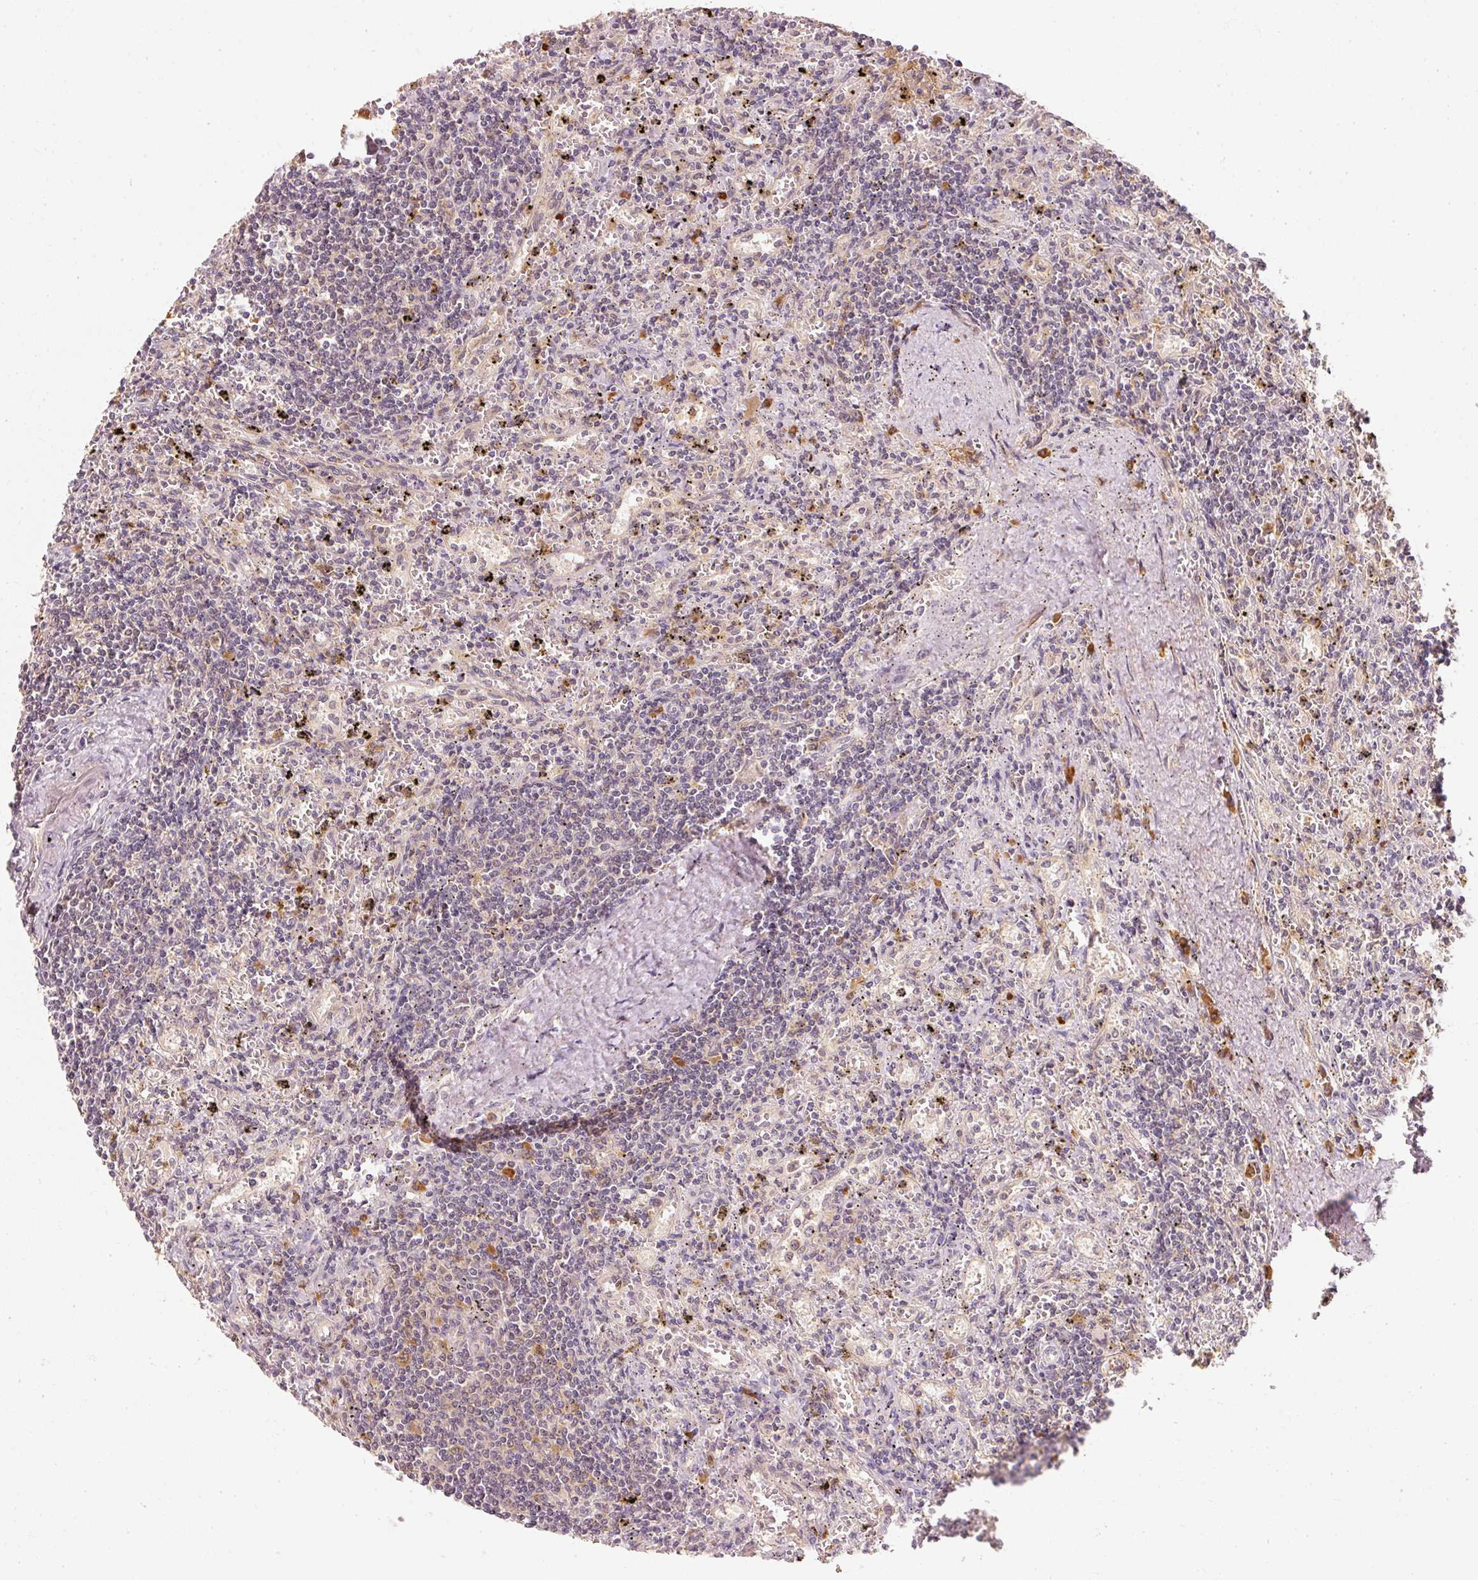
{"staining": {"intensity": "negative", "quantity": "none", "location": "none"}, "tissue": "lymphoma", "cell_type": "Tumor cells", "image_type": "cancer", "snomed": [{"axis": "morphology", "description": "Malignant lymphoma, non-Hodgkin's type, Low grade"}, {"axis": "topography", "description": "Spleen"}], "caption": "Tumor cells are negative for protein expression in human lymphoma.", "gene": "EEF1A2", "patient": {"sex": "male", "age": 76}}